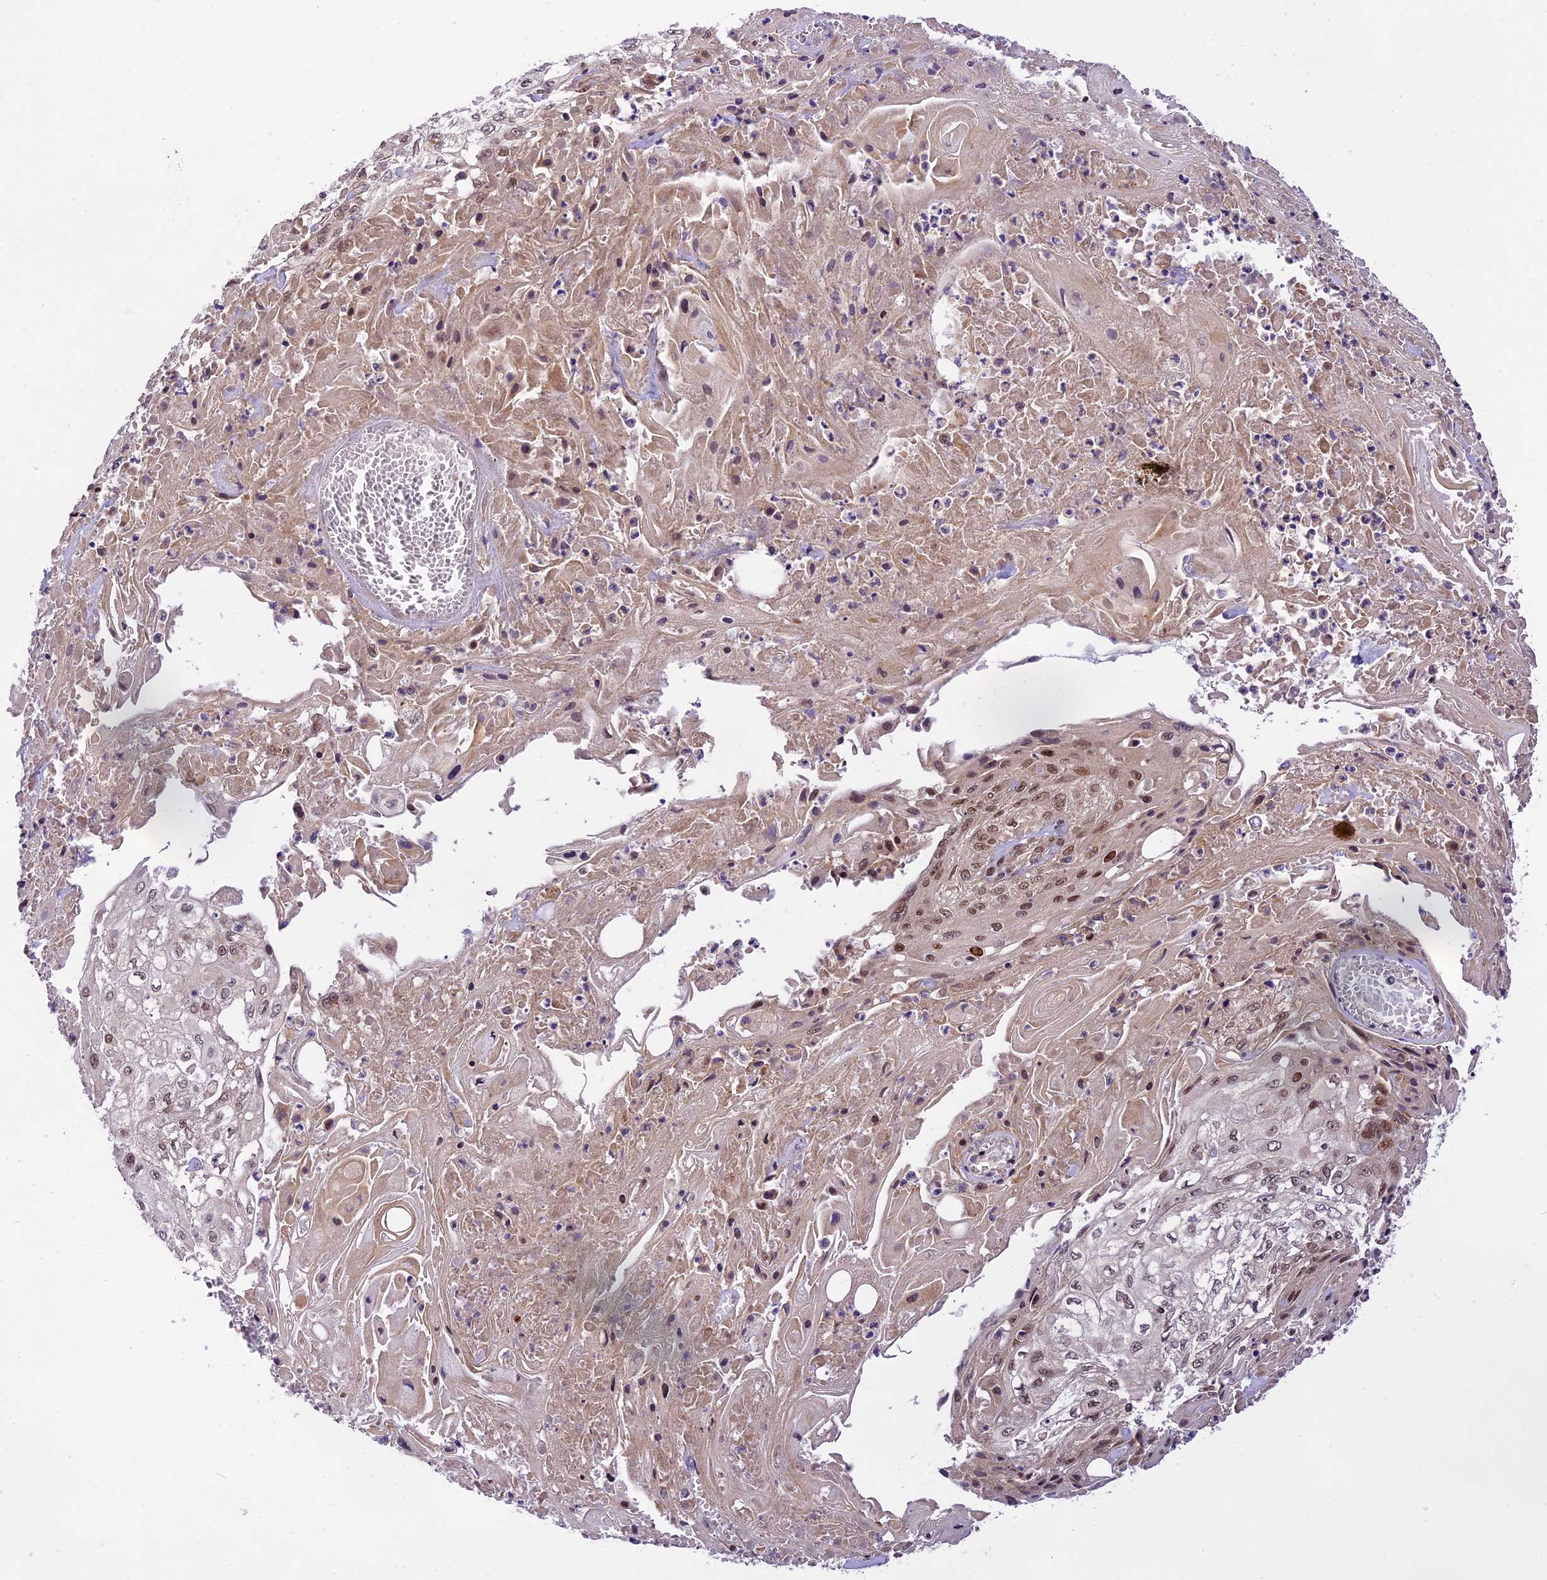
{"staining": {"intensity": "moderate", "quantity": ">75%", "location": "nuclear"}, "tissue": "skin cancer", "cell_type": "Tumor cells", "image_type": "cancer", "snomed": [{"axis": "morphology", "description": "Squamous cell carcinoma, NOS"}, {"axis": "morphology", "description": "Squamous cell carcinoma, metastatic, NOS"}, {"axis": "topography", "description": "Skin"}, {"axis": "topography", "description": "Lymph node"}], "caption": "Moderate nuclear positivity for a protein is present in approximately >75% of tumor cells of skin cancer (metastatic squamous cell carcinoma) using IHC.", "gene": "NEK8", "patient": {"sex": "male", "age": 75}}